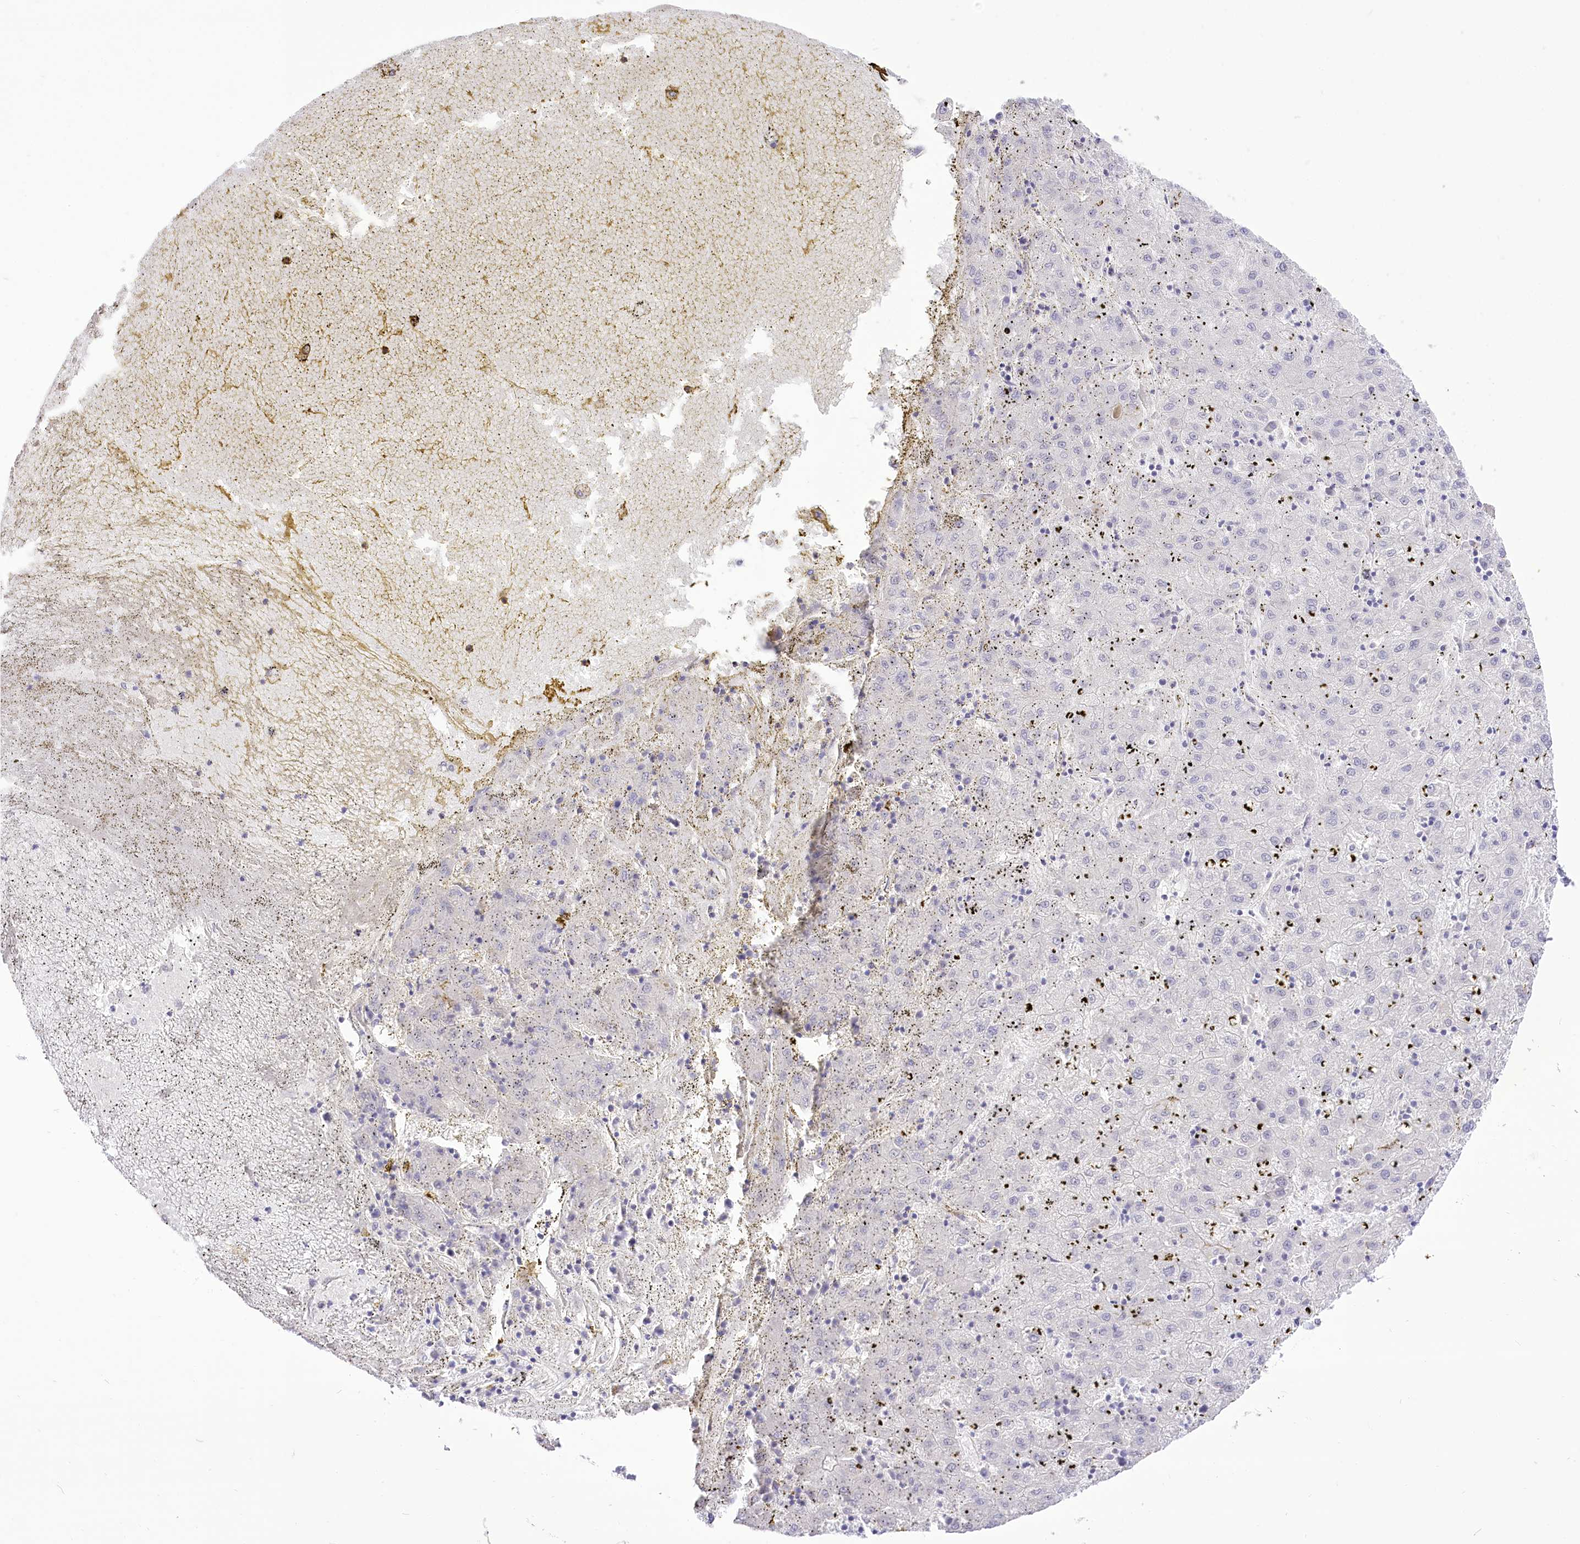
{"staining": {"intensity": "negative", "quantity": "none", "location": "none"}, "tissue": "liver cancer", "cell_type": "Tumor cells", "image_type": "cancer", "snomed": [{"axis": "morphology", "description": "Carcinoma, Hepatocellular, NOS"}, {"axis": "topography", "description": "Liver"}], "caption": "IHC photomicrograph of human hepatocellular carcinoma (liver) stained for a protein (brown), which demonstrates no positivity in tumor cells.", "gene": "HELT", "patient": {"sex": "male", "age": 72}}